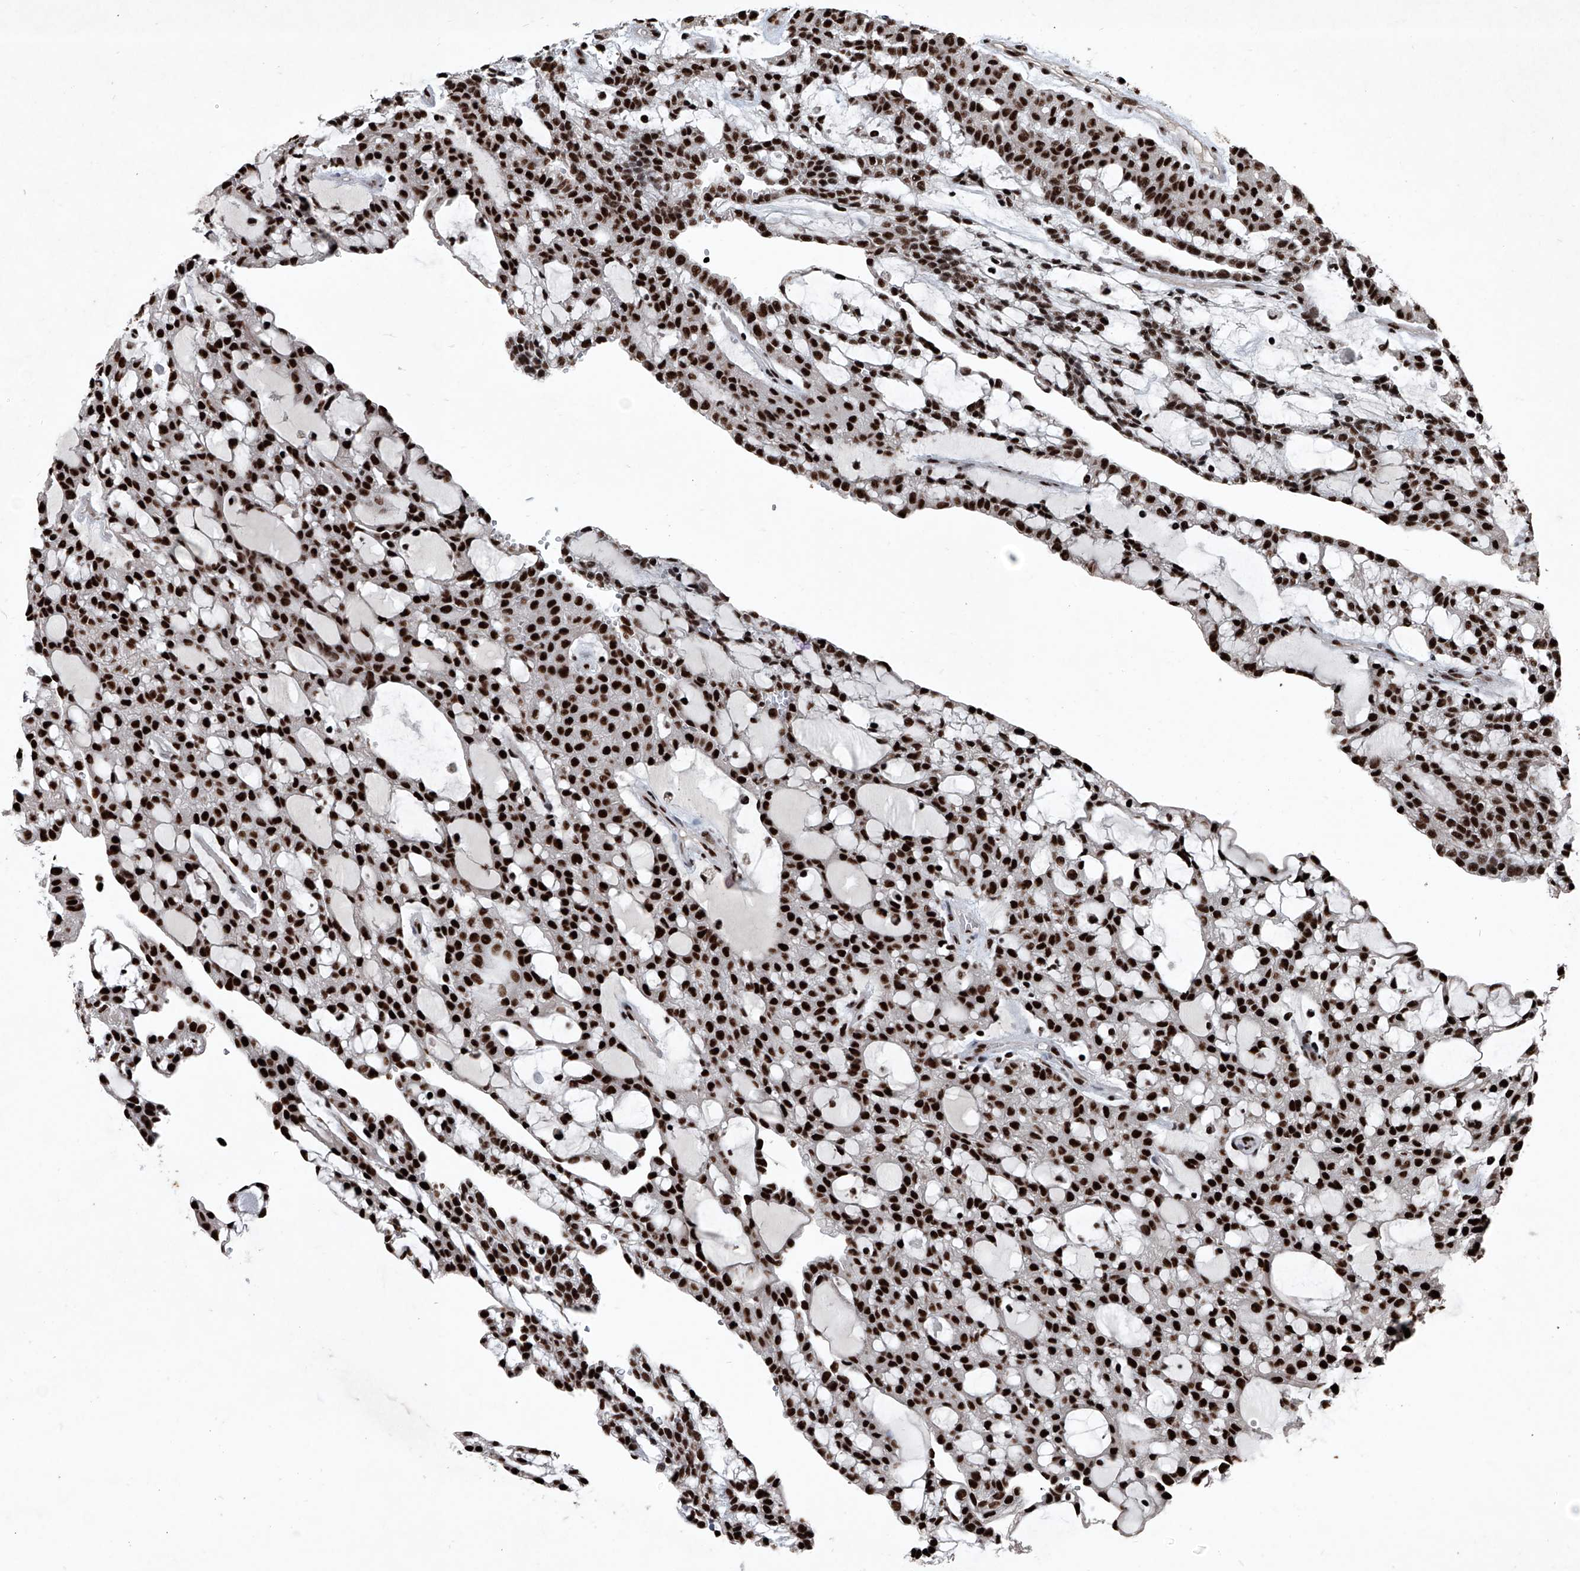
{"staining": {"intensity": "strong", "quantity": ">75%", "location": "nuclear"}, "tissue": "renal cancer", "cell_type": "Tumor cells", "image_type": "cancer", "snomed": [{"axis": "morphology", "description": "Adenocarcinoma, NOS"}, {"axis": "topography", "description": "Kidney"}], "caption": "Immunohistochemistry (DAB) staining of renal adenocarcinoma displays strong nuclear protein staining in about >75% of tumor cells. Immunohistochemistry (ihc) stains the protein in brown and the nuclei are stained blue.", "gene": "DDX39B", "patient": {"sex": "male", "age": 63}}